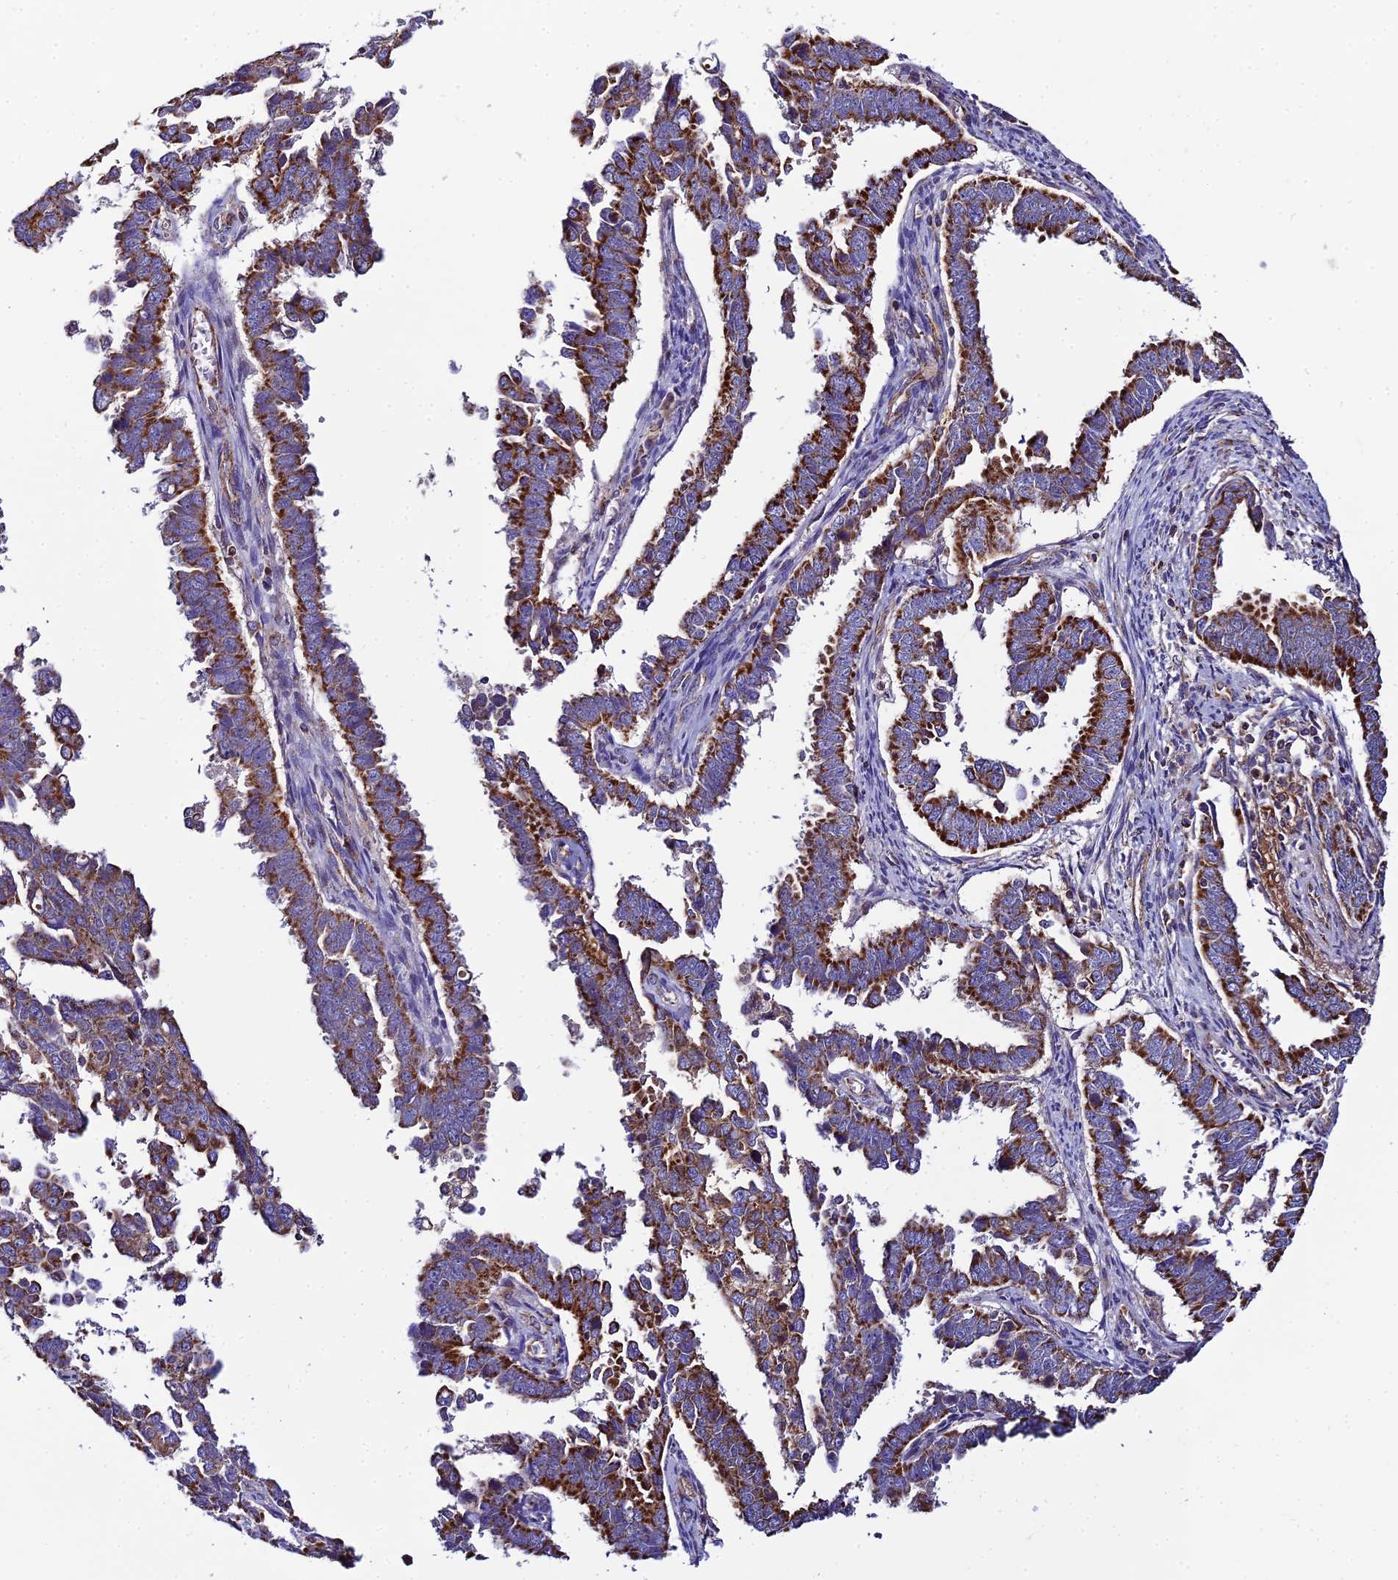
{"staining": {"intensity": "strong", "quantity": ">75%", "location": "cytoplasmic/membranous"}, "tissue": "endometrial cancer", "cell_type": "Tumor cells", "image_type": "cancer", "snomed": [{"axis": "morphology", "description": "Adenocarcinoma, NOS"}, {"axis": "topography", "description": "Endometrium"}], "caption": "Immunohistochemistry (IHC) micrograph of neoplastic tissue: endometrial cancer (adenocarcinoma) stained using IHC displays high levels of strong protein expression localized specifically in the cytoplasmic/membranous of tumor cells, appearing as a cytoplasmic/membranous brown color.", "gene": "NIPSNAP3A", "patient": {"sex": "female", "age": 75}}